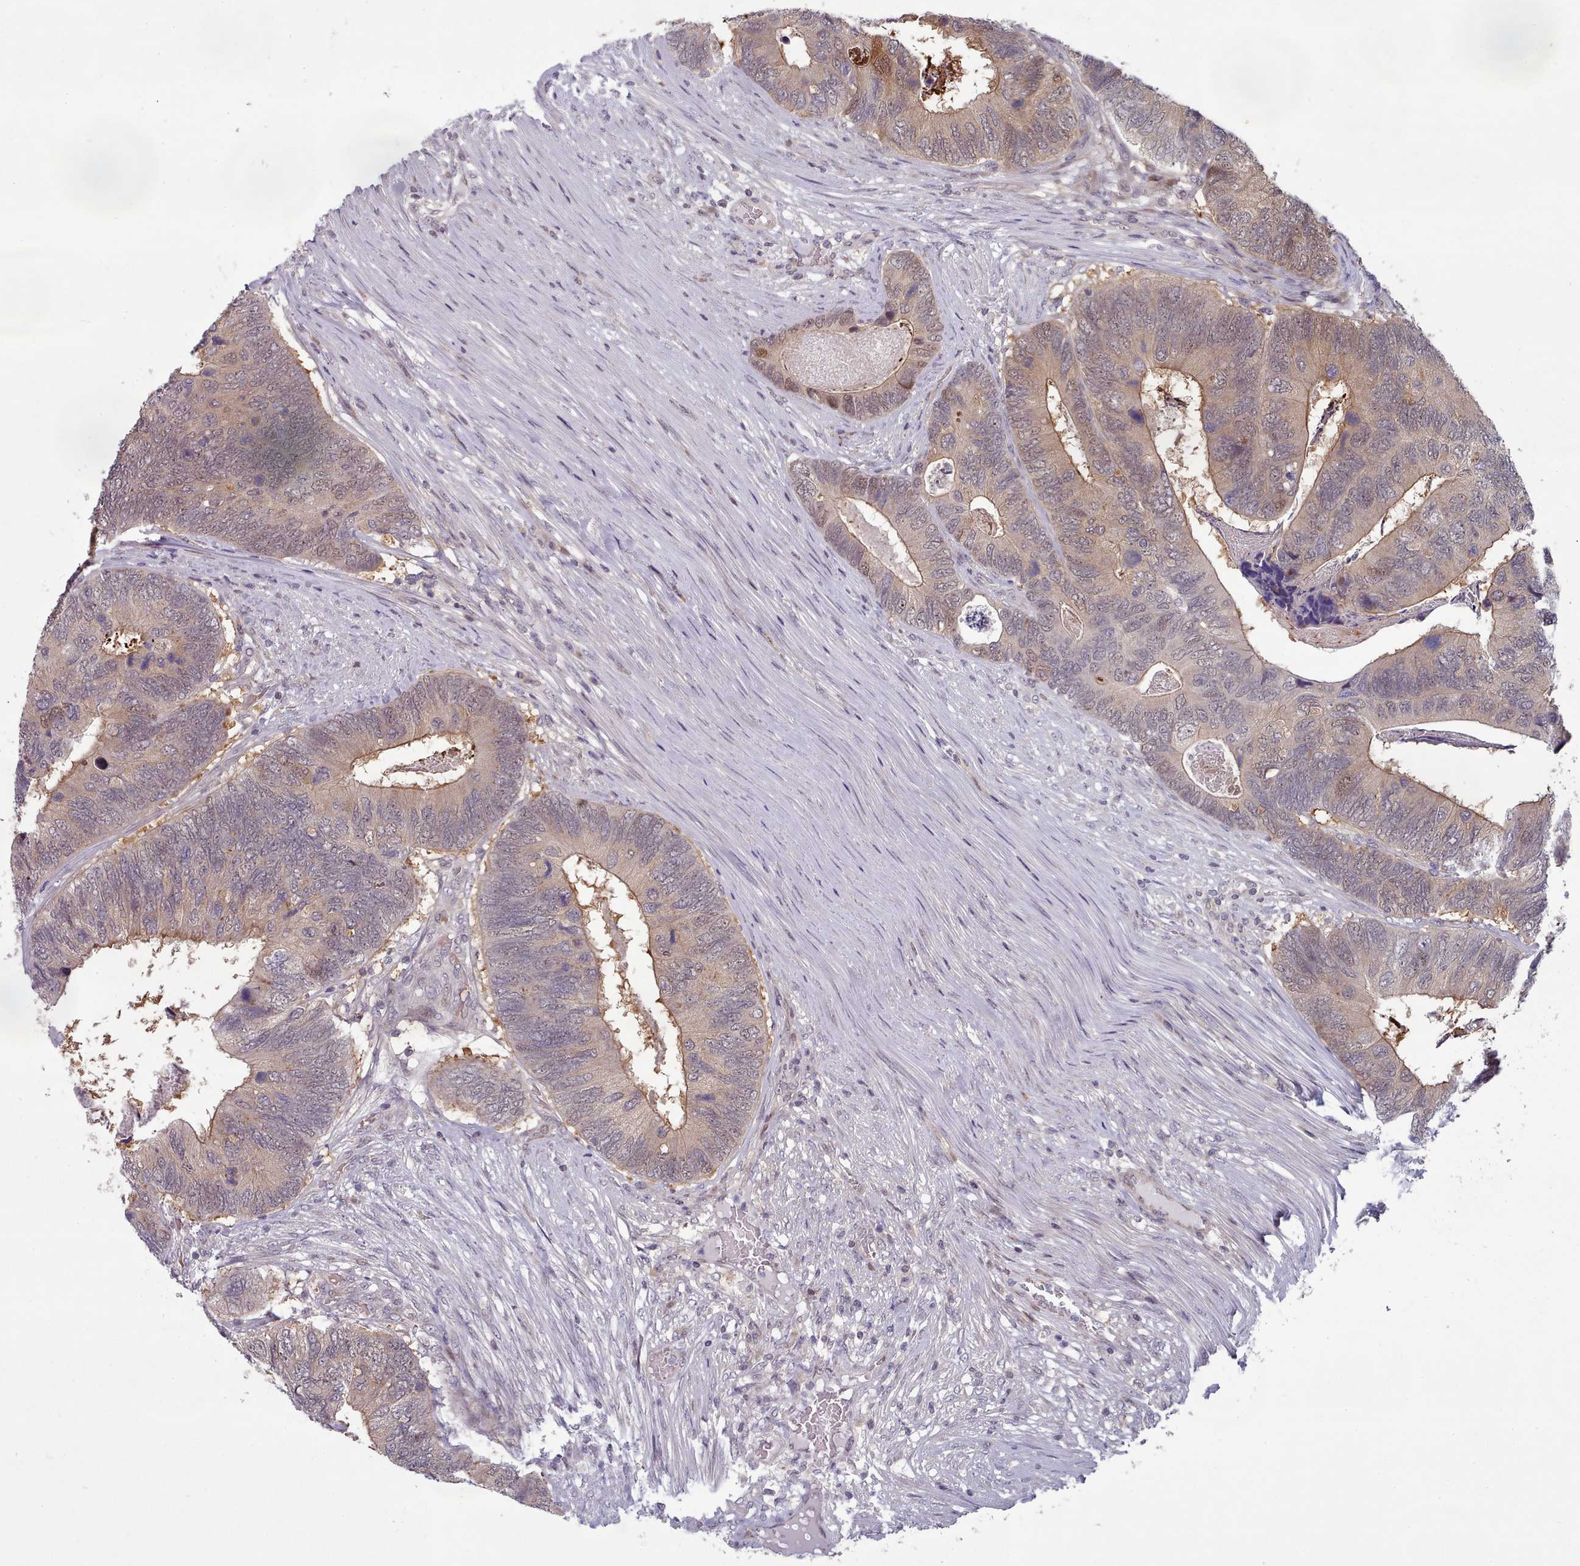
{"staining": {"intensity": "weak", "quantity": "<25%", "location": "cytoplasmic/membranous"}, "tissue": "colorectal cancer", "cell_type": "Tumor cells", "image_type": "cancer", "snomed": [{"axis": "morphology", "description": "Adenocarcinoma, NOS"}, {"axis": "topography", "description": "Colon"}], "caption": "This is an immunohistochemistry photomicrograph of human adenocarcinoma (colorectal). There is no positivity in tumor cells.", "gene": "CLNS1A", "patient": {"sex": "female", "age": 67}}